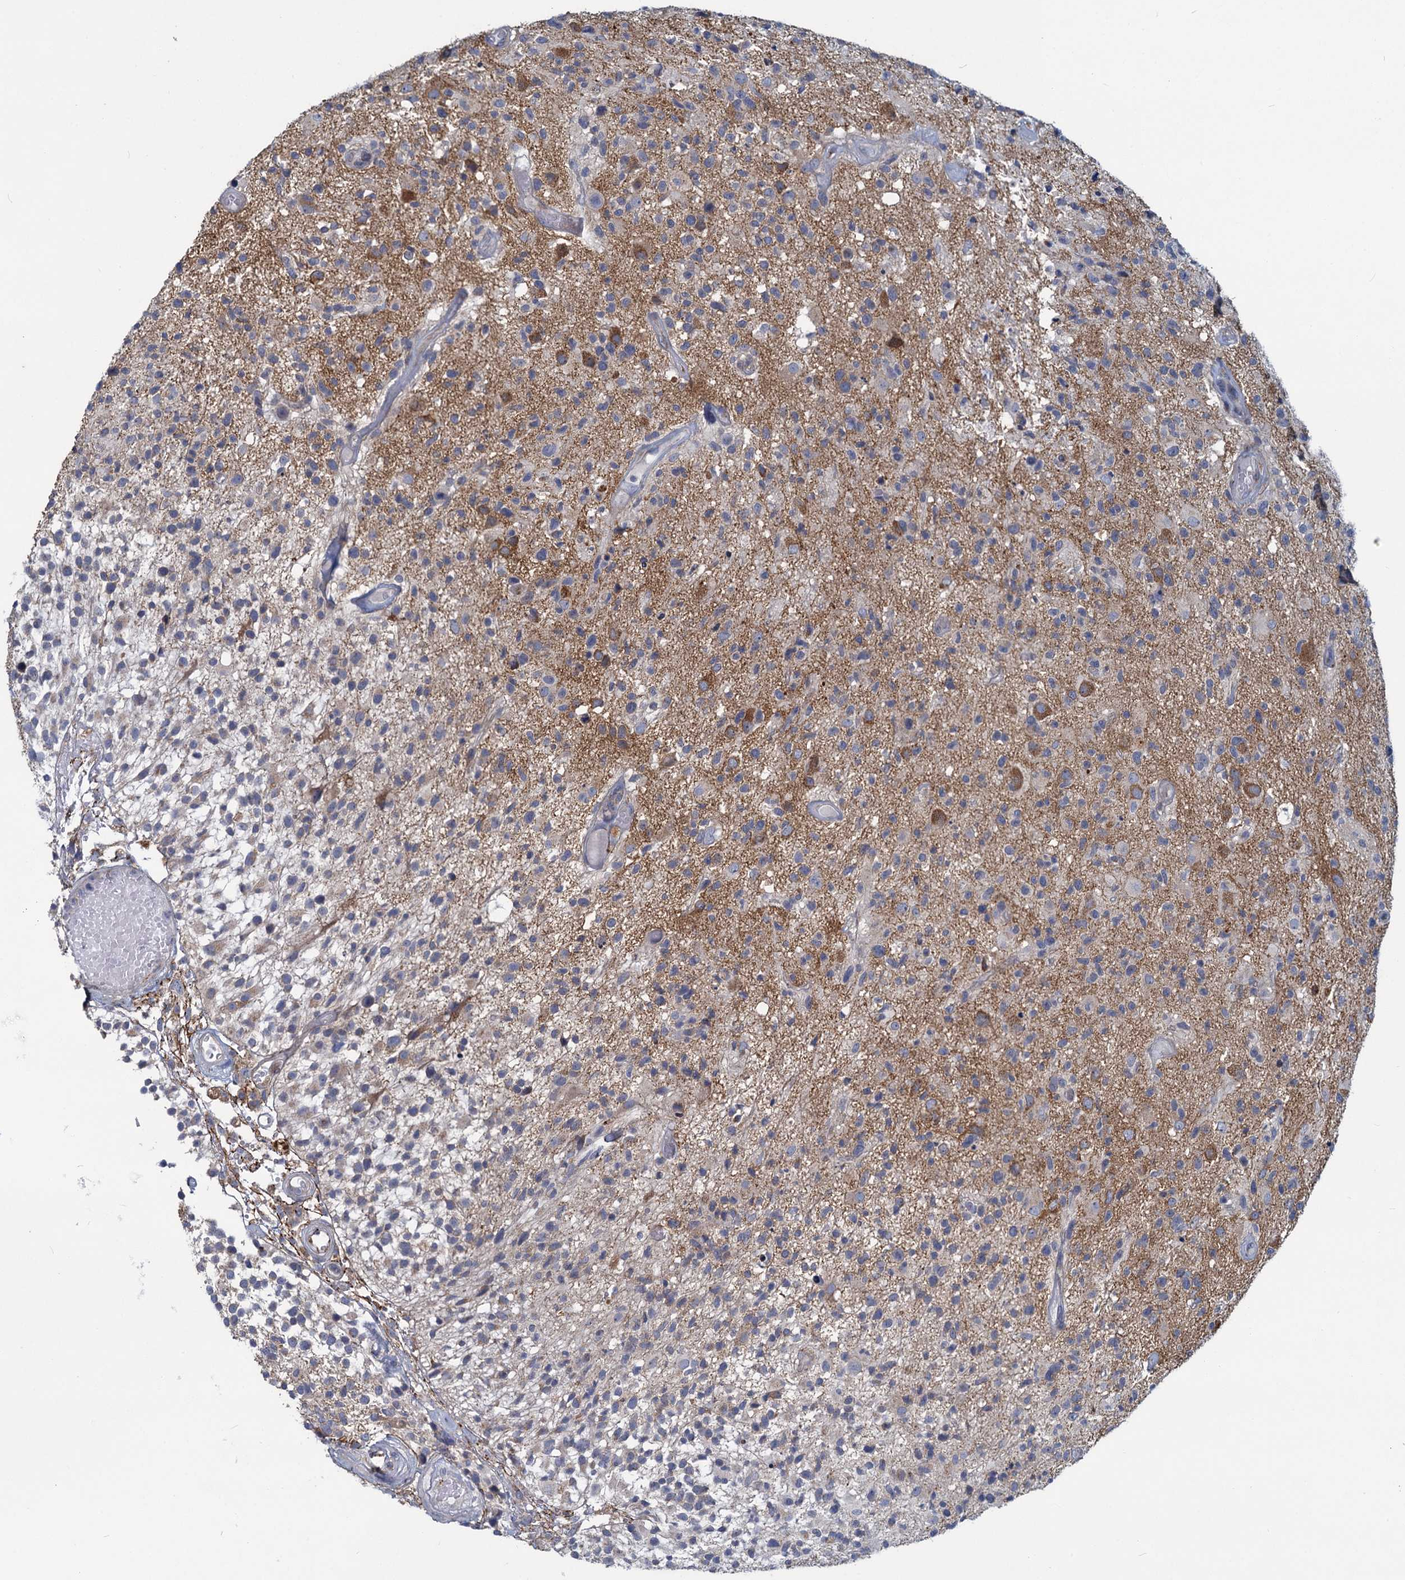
{"staining": {"intensity": "moderate", "quantity": "<25%", "location": "cytoplasmic/membranous"}, "tissue": "glioma", "cell_type": "Tumor cells", "image_type": "cancer", "snomed": [{"axis": "morphology", "description": "Glioma, malignant, High grade"}, {"axis": "morphology", "description": "Glioblastoma, NOS"}, {"axis": "topography", "description": "Brain"}], "caption": "Glioma stained with a protein marker shows moderate staining in tumor cells.", "gene": "ADCY2", "patient": {"sex": "male", "age": 60}}